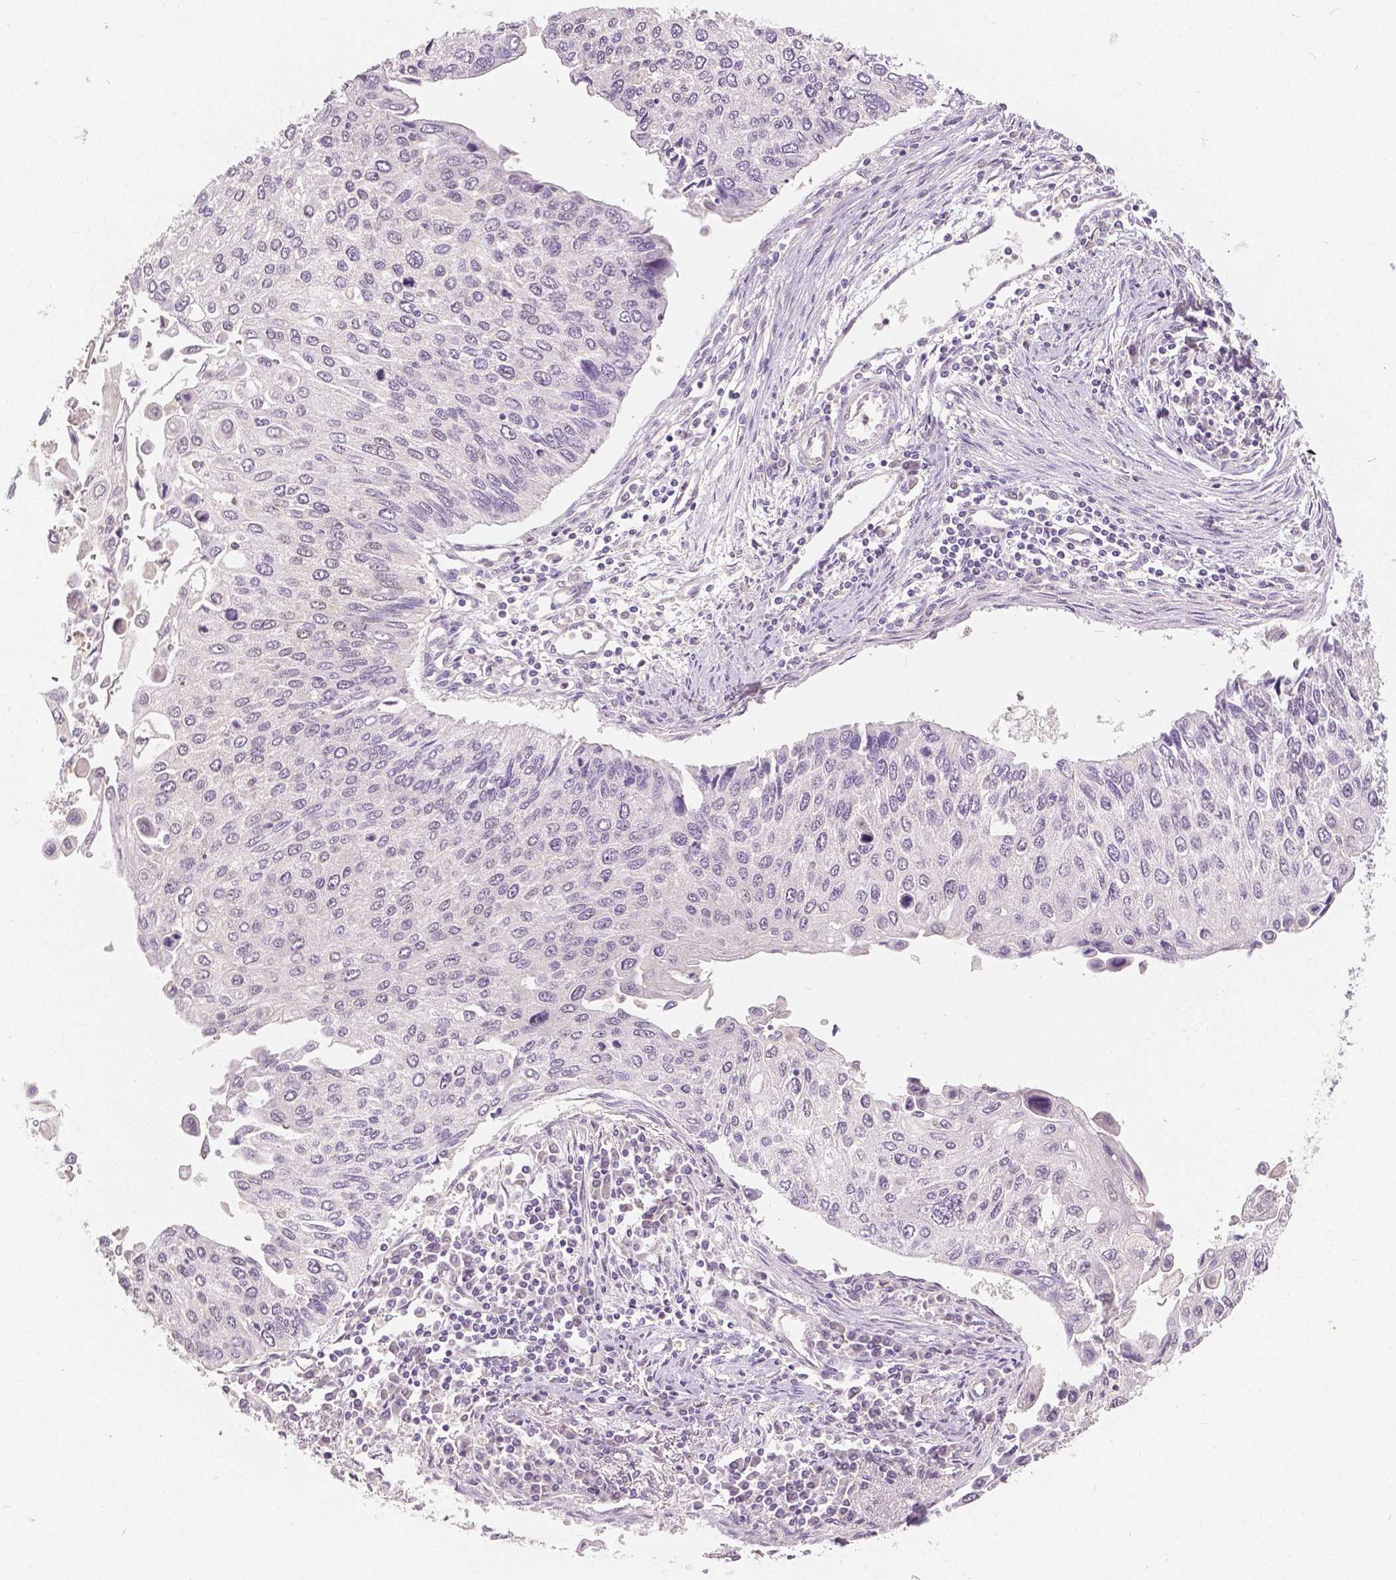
{"staining": {"intensity": "negative", "quantity": "none", "location": "none"}, "tissue": "lung cancer", "cell_type": "Tumor cells", "image_type": "cancer", "snomed": [{"axis": "morphology", "description": "Squamous cell carcinoma, NOS"}, {"axis": "morphology", "description": "Squamous cell carcinoma, metastatic, NOS"}, {"axis": "topography", "description": "Lung"}], "caption": "Human lung cancer stained for a protein using immunohistochemistry (IHC) displays no staining in tumor cells.", "gene": "NAPRT", "patient": {"sex": "male", "age": 63}}